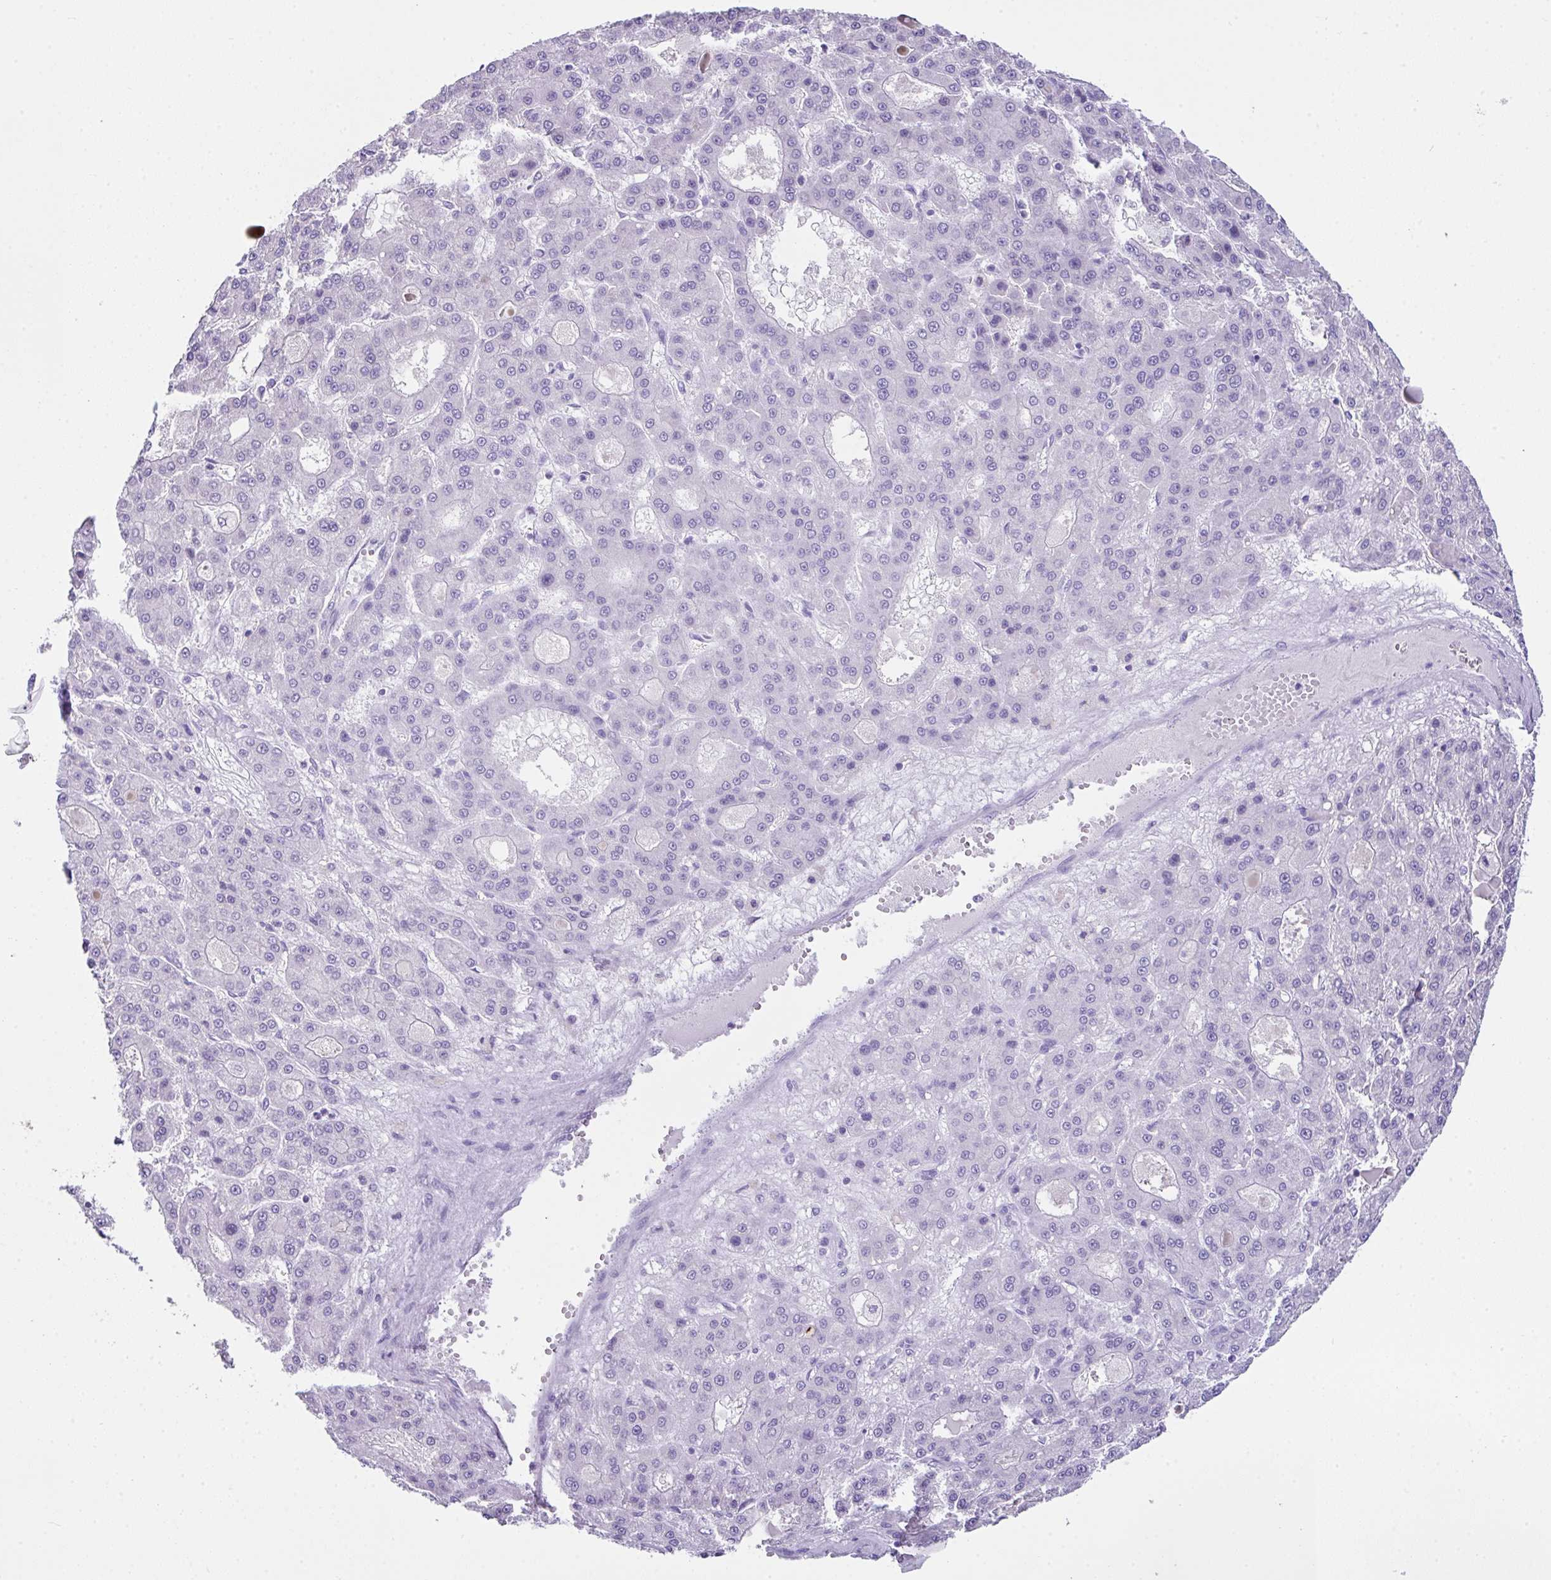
{"staining": {"intensity": "negative", "quantity": "none", "location": "none"}, "tissue": "liver cancer", "cell_type": "Tumor cells", "image_type": "cancer", "snomed": [{"axis": "morphology", "description": "Carcinoma, Hepatocellular, NOS"}, {"axis": "topography", "description": "Liver"}], "caption": "Tumor cells are negative for protein expression in human liver hepatocellular carcinoma.", "gene": "LGALS4", "patient": {"sex": "male", "age": 70}}